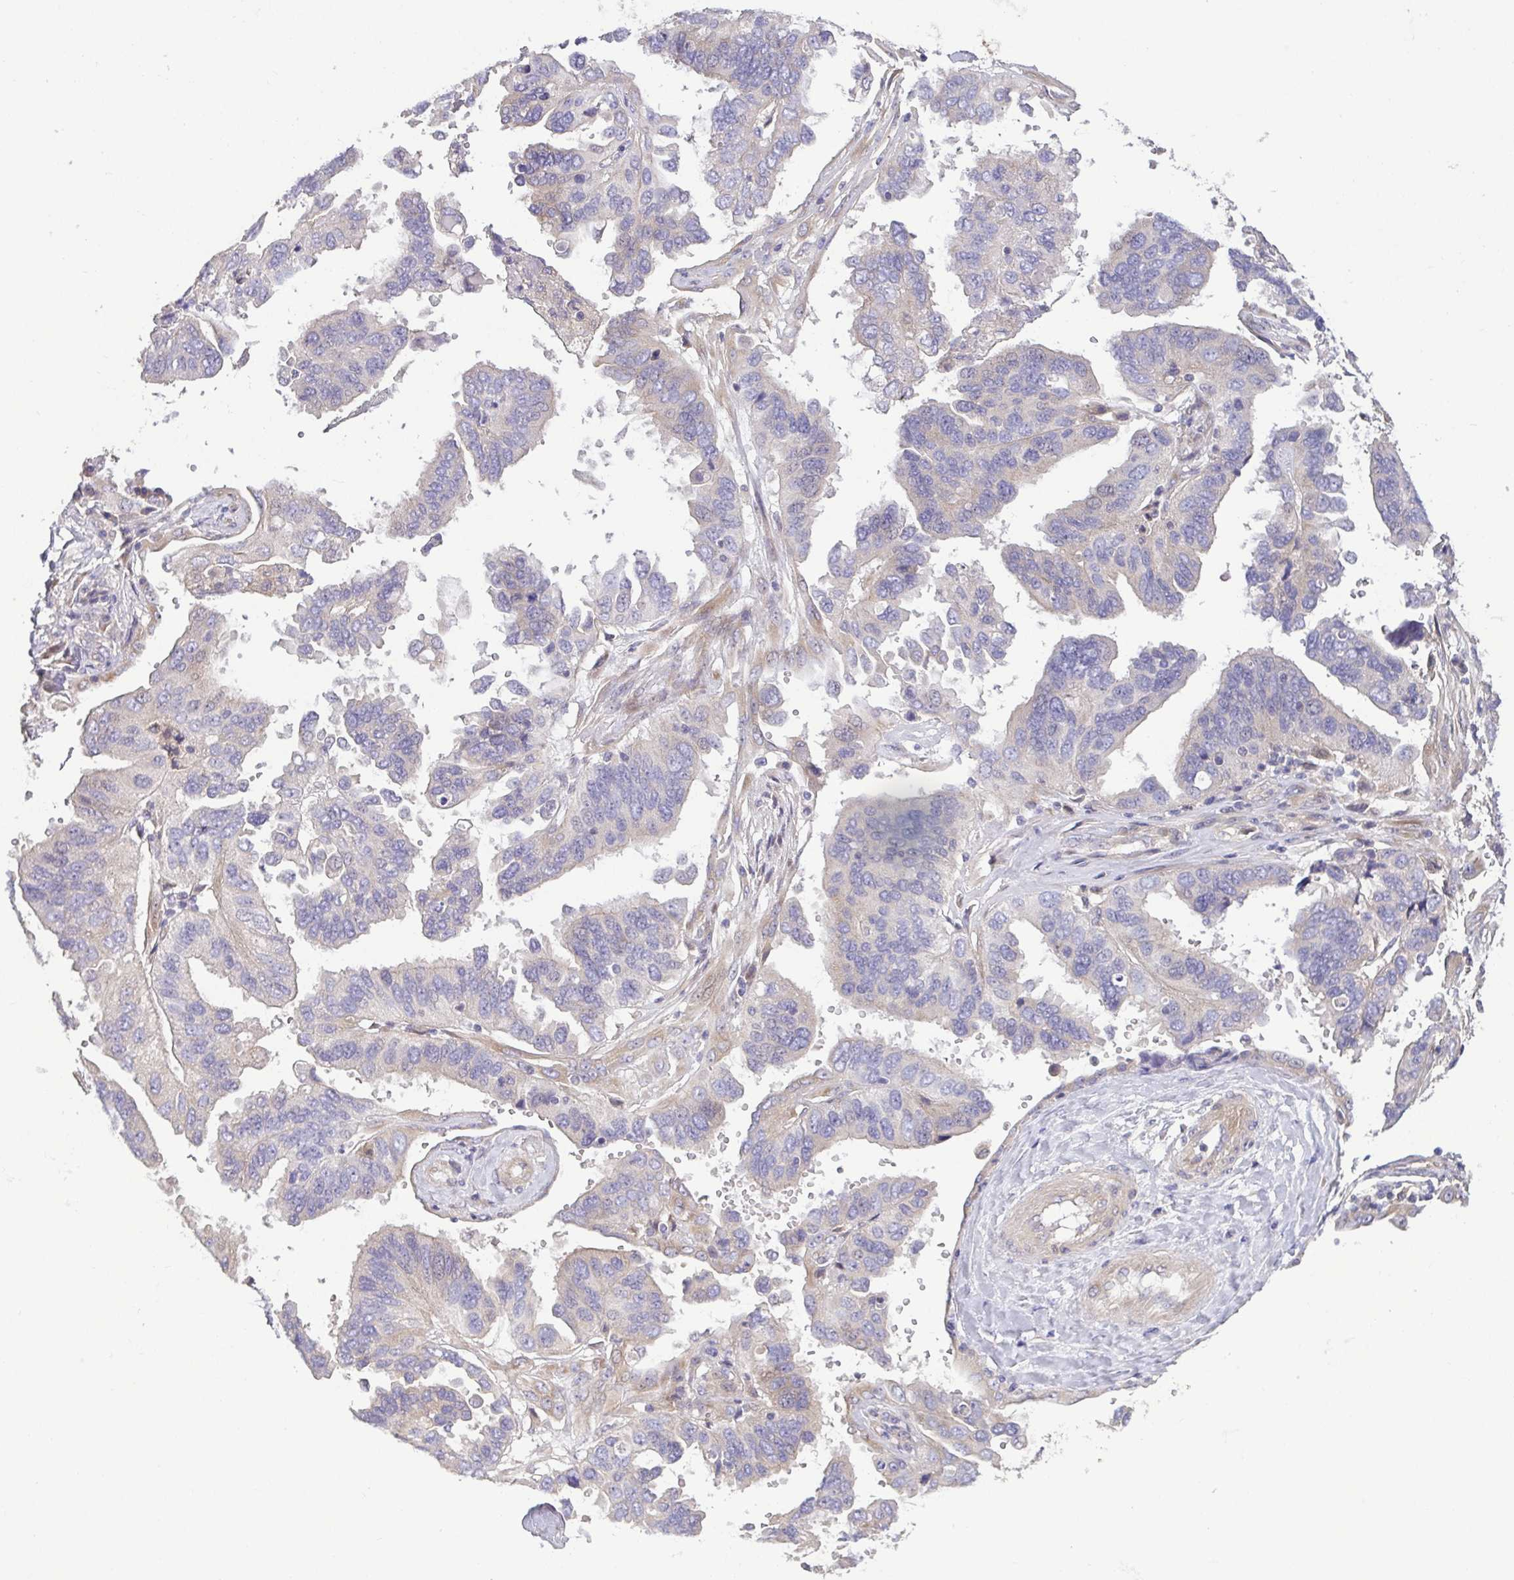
{"staining": {"intensity": "negative", "quantity": "none", "location": "none"}, "tissue": "ovarian cancer", "cell_type": "Tumor cells", "image_type": "cancer", "snomed": [{"axis": "morphology", "description": "Cystadenocarcinoma, serous, NOS"}, {"axis": "topography", "description": "Ovary"}], "caption": "Tumor cells are negative for brown protein staining in ovarian cancer (serous cystadenocarcinoma). (Stains: DAB IHC with hematoxylin counter stain, Microscopy: brightfield microscopy at high magnification).", "gene": "LMF2", "patient": {"sex": "female", "age": 79}}